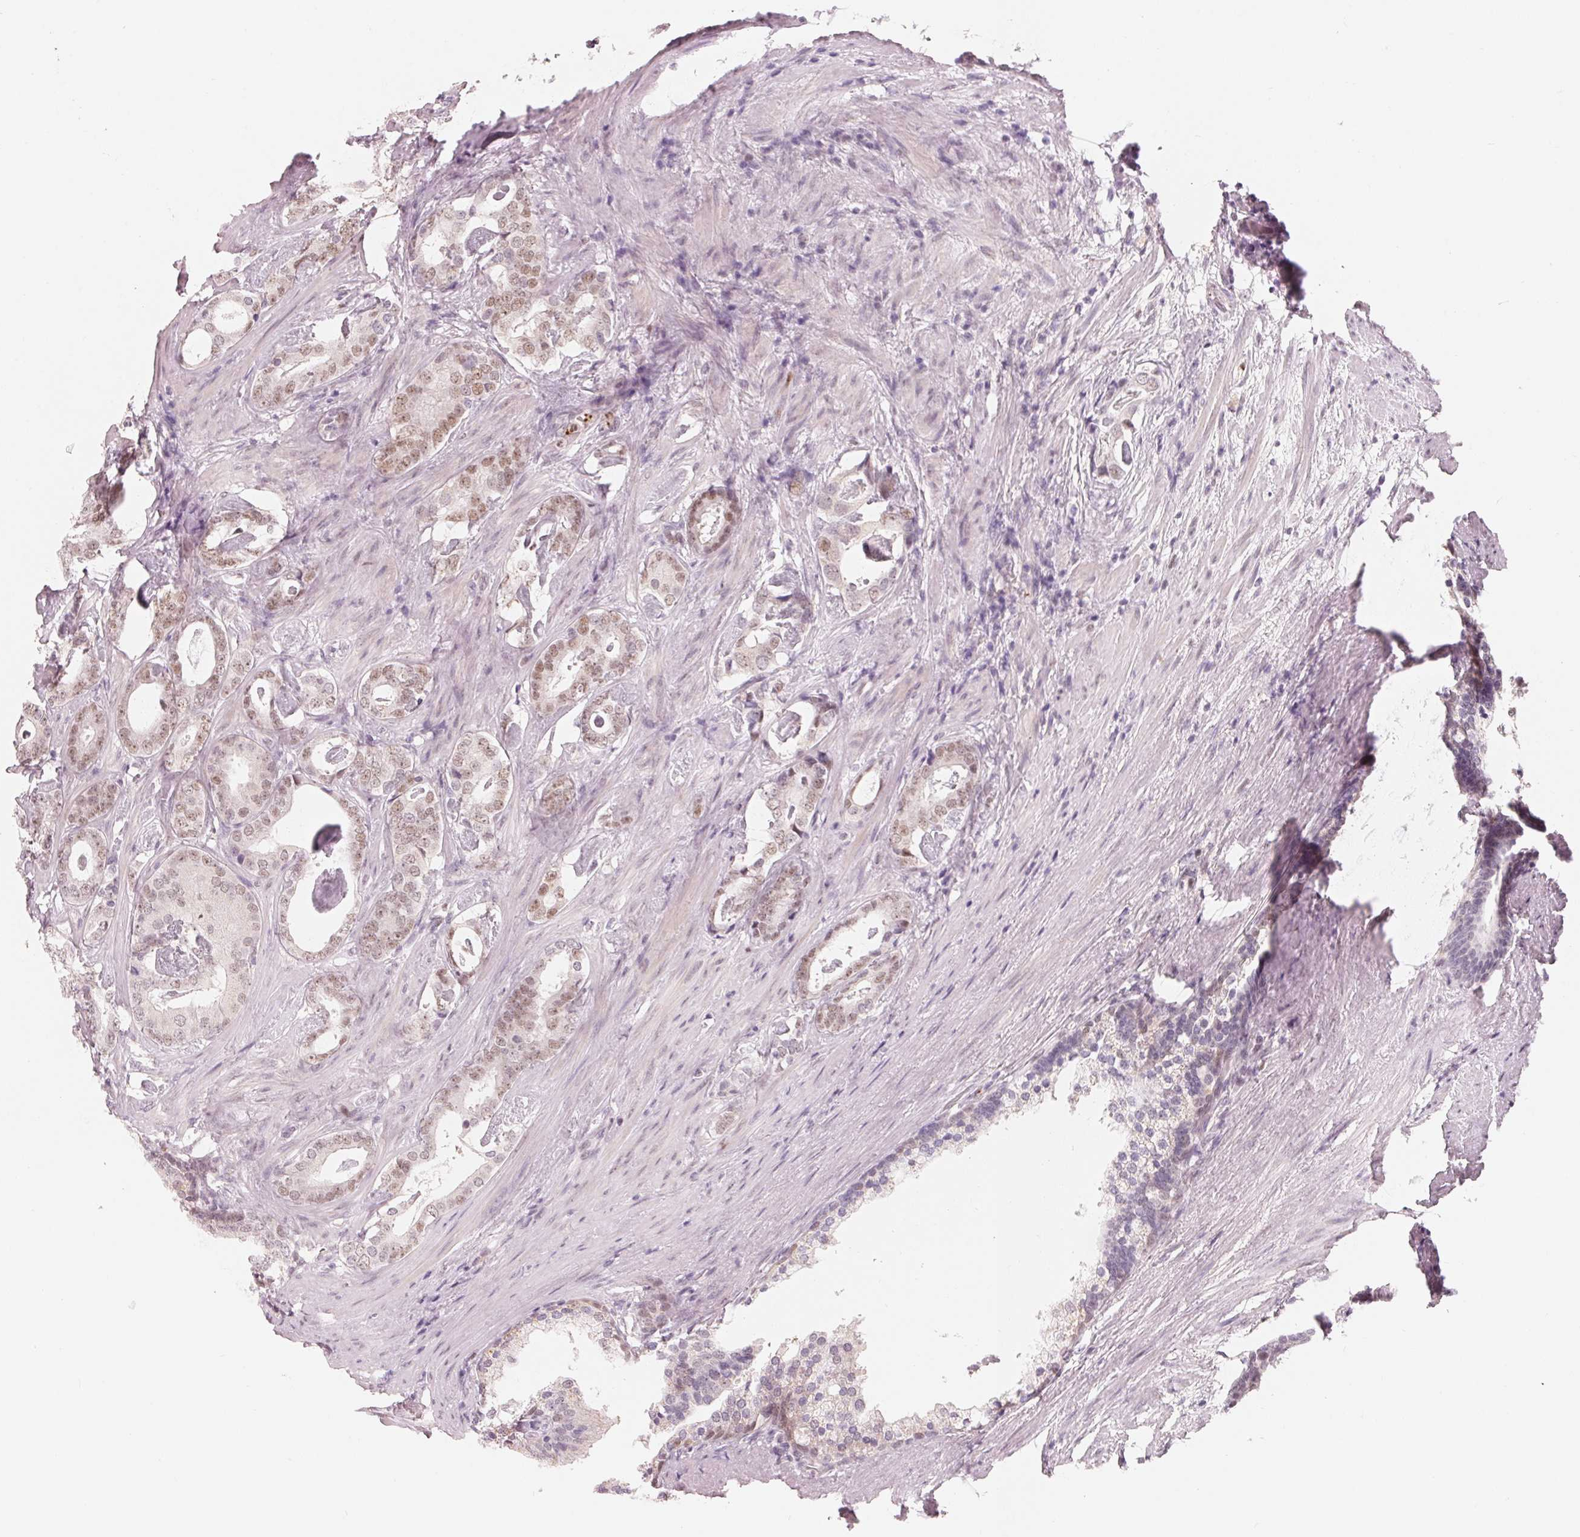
{"staining": {"intensity": "weak", "quantity": ">75%", "location": "nuclear"}, "tissue": "prostate cancer", "cell_type": "Tumor cells", "image_type": "cancer", "snomed": [{"axis": "morphology", "description": "Adenocarcinoma, Low grade"}, {"axis": "topography", "description": "Prostate and seminal vesicle, NOS"}], "caption": "Immunohistochemistry image of neoplastic tissue: human adenocarcinoma (low-grade) (prostate) stained using immunohistochemistry (IHC) demonstrates low levels of weak protein expression localized specifically in the nuclear of tumor cells, appearing as a nuclear brown color.", "gene": "ARHGAP22", "patient": {"sex": "male", "age": 71}}